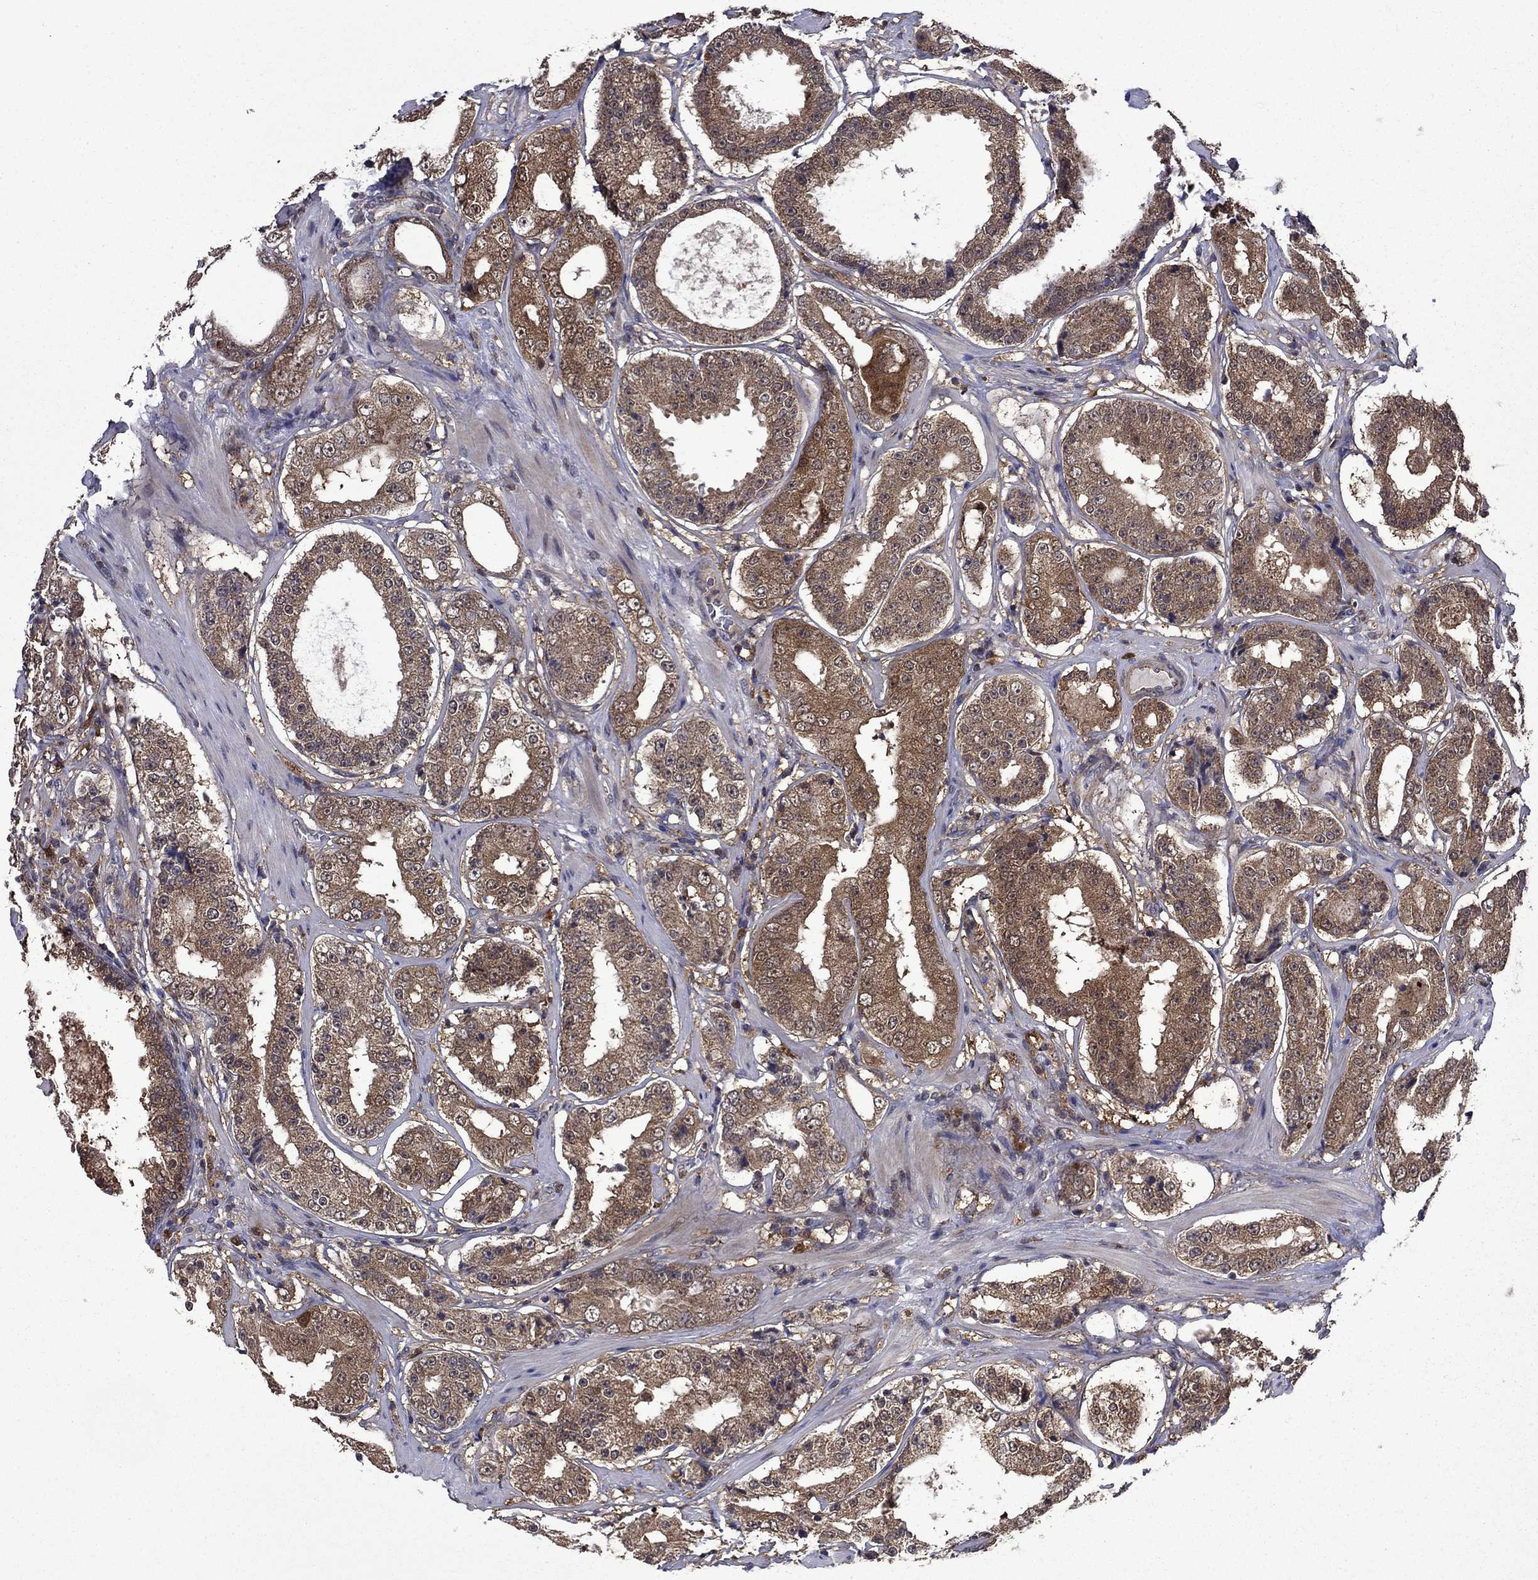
{"staining": {"intensity": "moderate", "quantity": "25%-75%", "location": "cytoplasmic/membranous"}, "tissue": "prostate cancer", "cell_type": "Tumor cells", "image_type": "cancer", "snomed": [{"axis": "morphology", "description": "Adenocarcinoma, Low grade"}, {"axis": "topography", "description": "Prostate"}], "caption": "Protein expression analysis of prostate cancer shows moderate cytoplasmic/membranous expression in approximately 25%-75% of tumor cells. (brown staining indicates protein expression, while blue staining denotes nuclei).", "gene": "TPMT", "patient": {"sex": "male", "age": 60}}